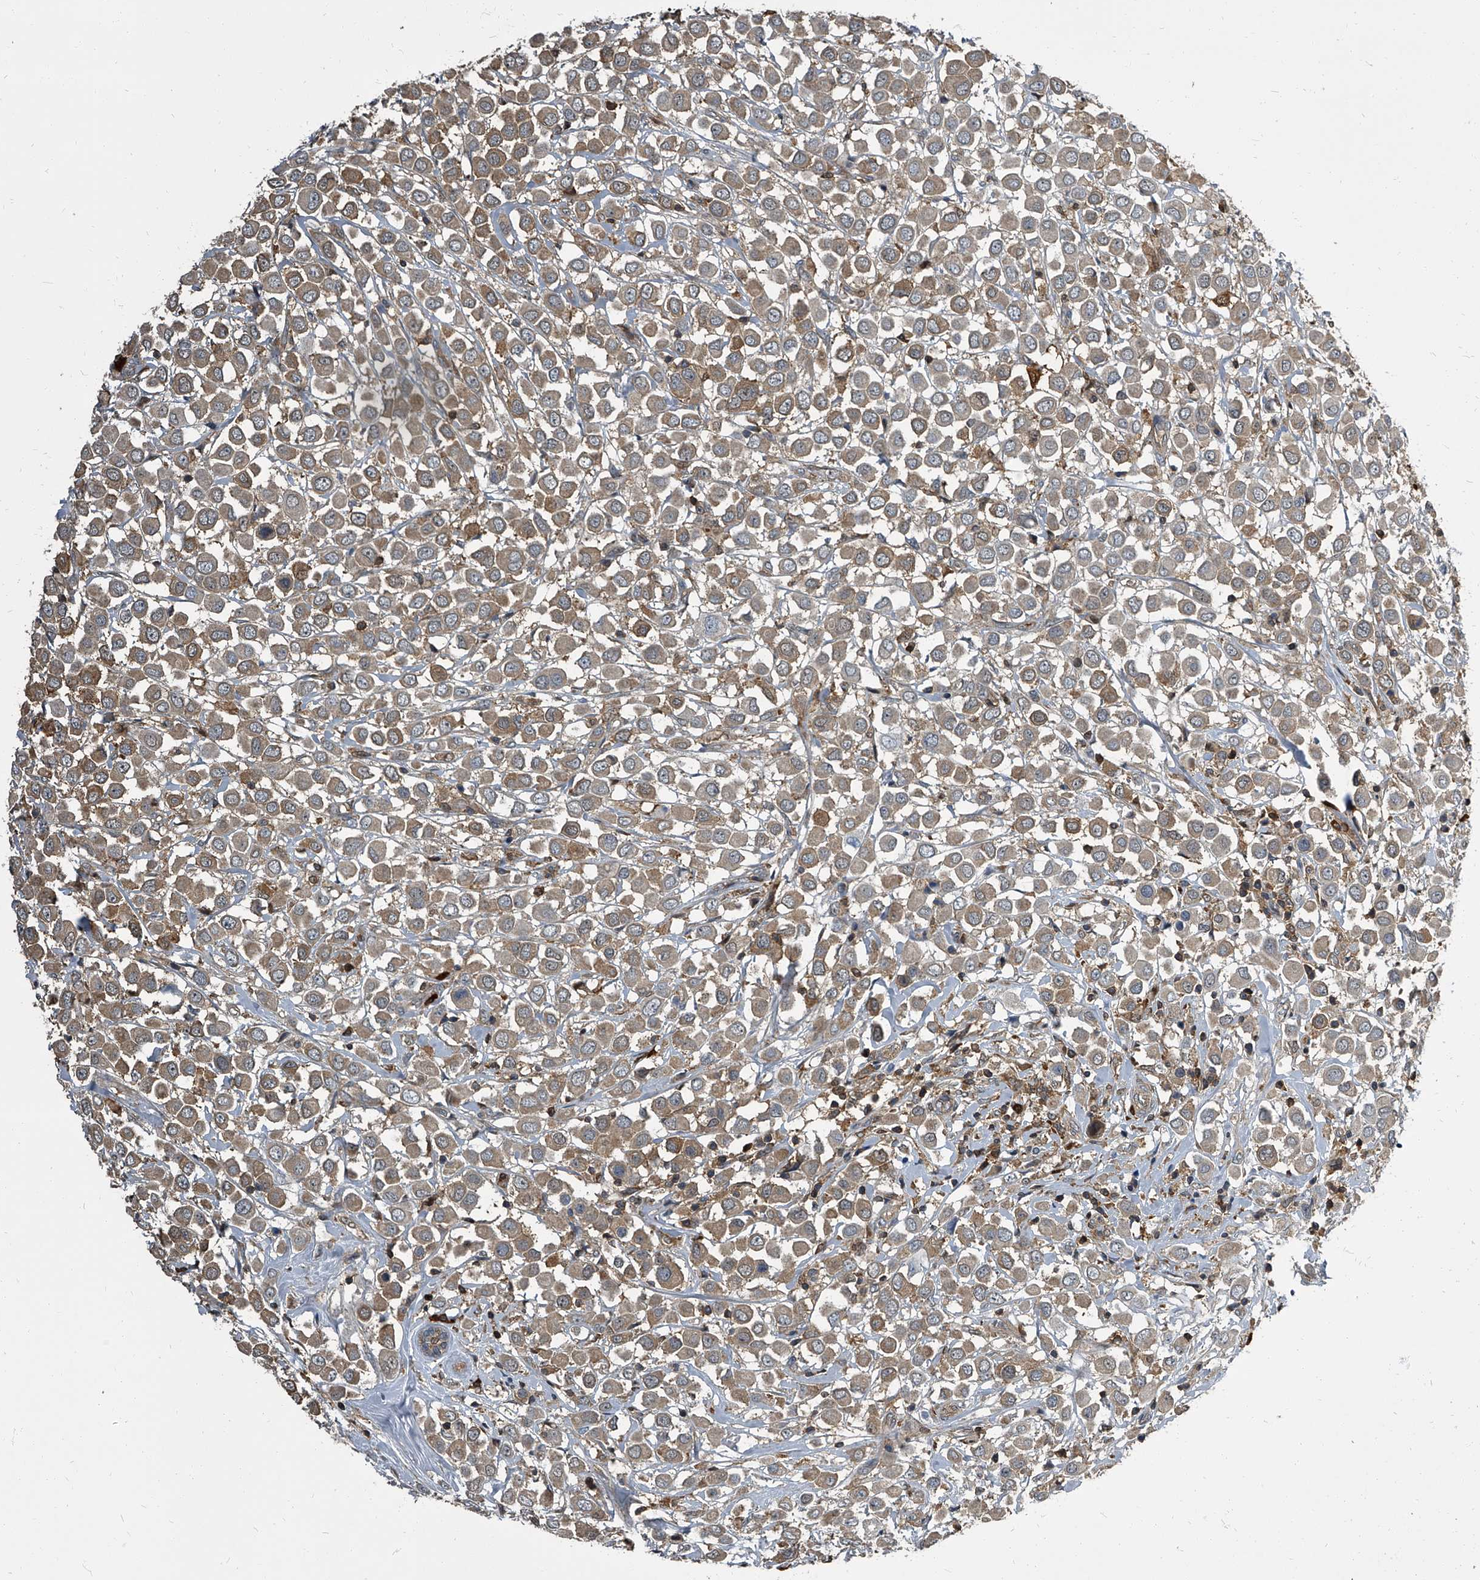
{"staining": {"intensity": "moderate", "quantity": ">75%", "location": "cytoplasmic/membranous"}, "tissue": "breast cancer", "cell_type": "Tumor cells", "image_type": "cancer", "snomed": [{"axis": "morphology", "description": "Duct carcinoma"}, {"axis": "topography", "description": "Breast"}], "caption": "Human invasive ductal carcinoma (breast) stained with a brown dye displays moderate cytoplasmic/membranous positive positivity in about >75% of tumor cells.", "gene": "CDV3", "patient": {"sex": "female", "age": 61}}